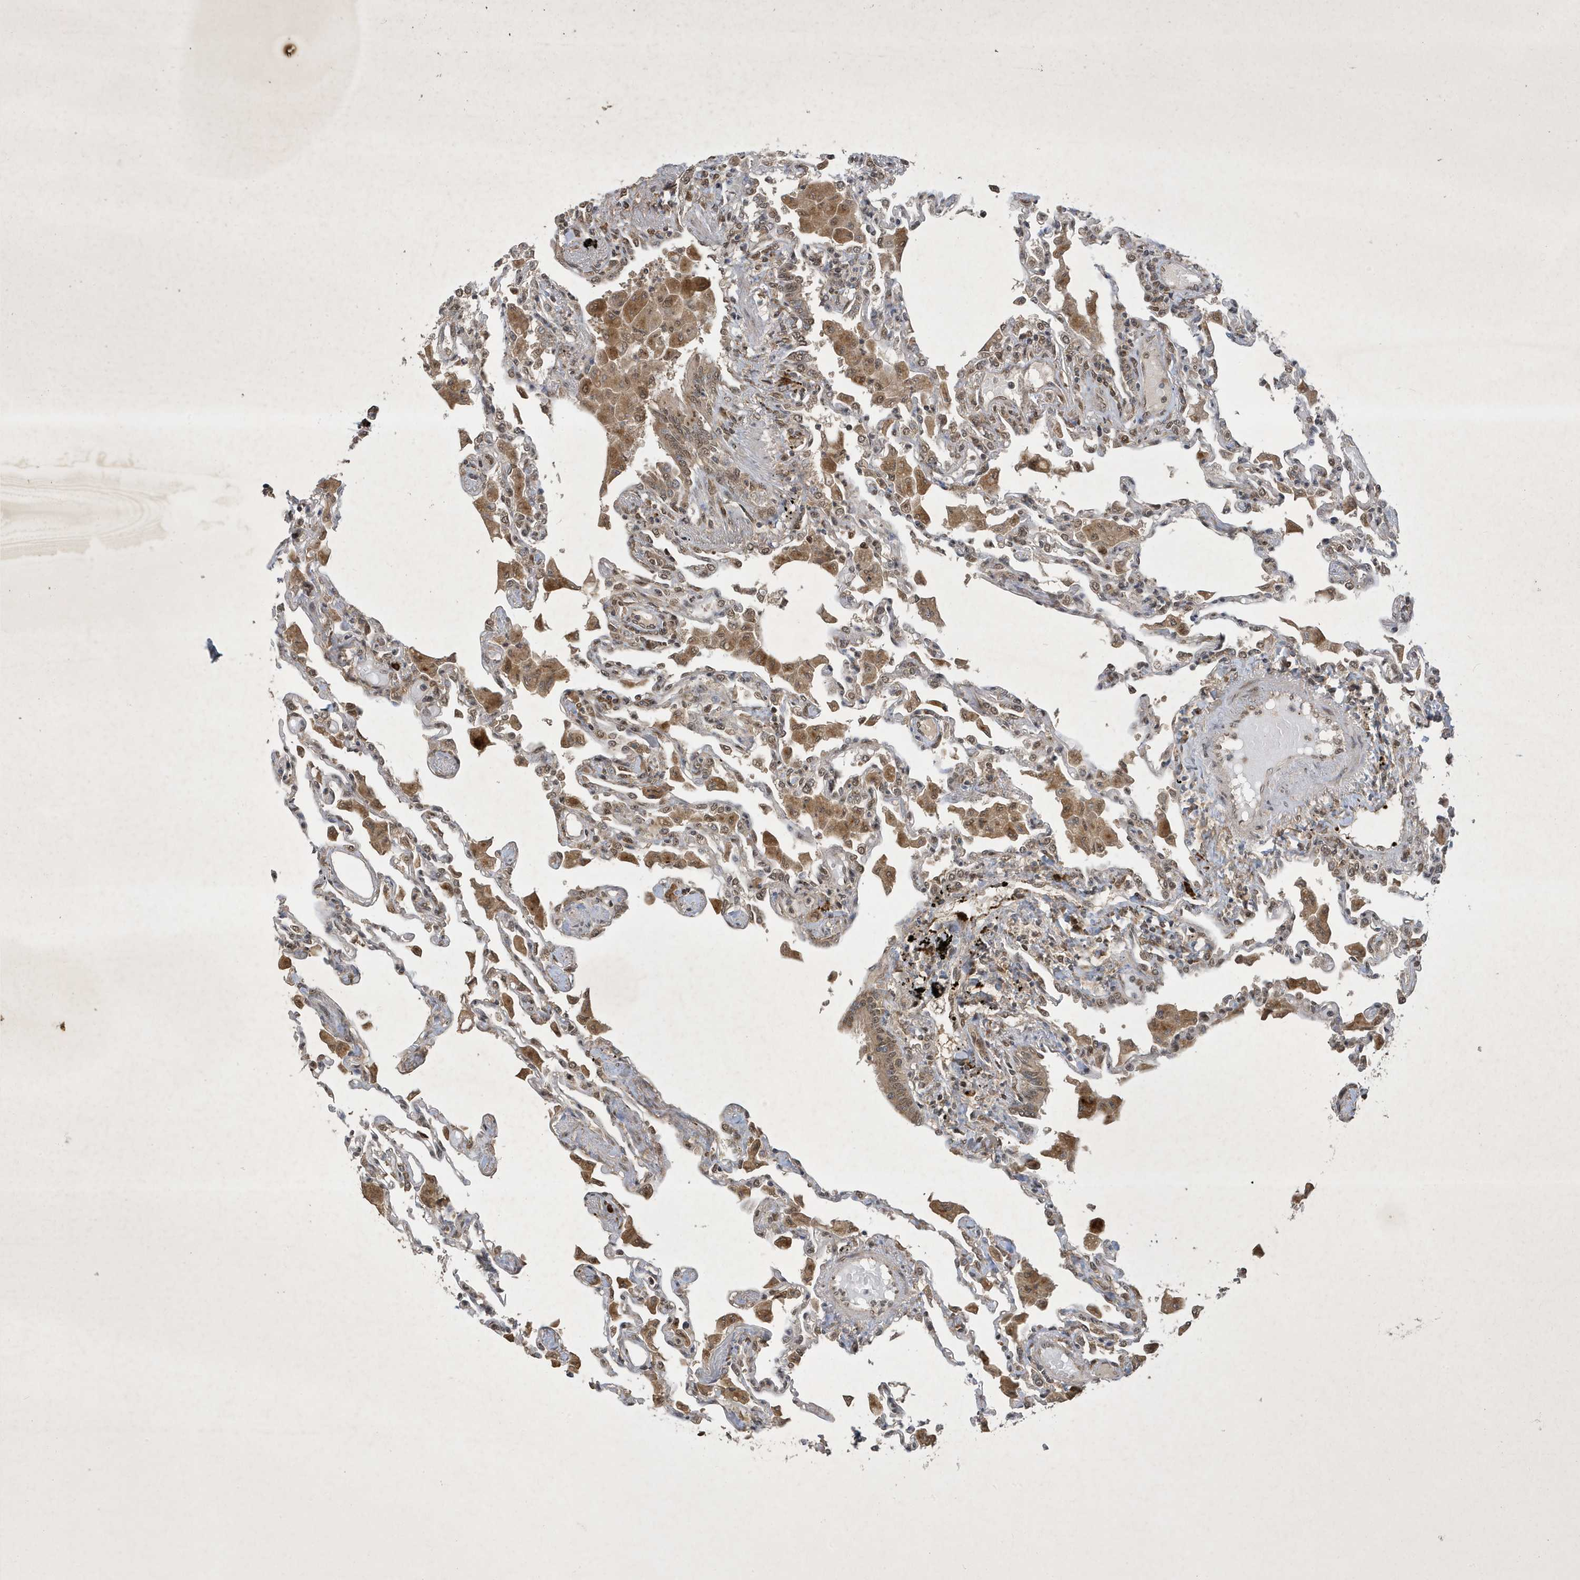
{"staining": {"intensity": "moderate", "quantity": "25%-75%", "location": "cytoplasmic/membranous,nuclear"}, "tissue": "lung", "cell_type": "Alveolar cells", "image_type": "normal", "snomed": [{"axis": "morphology", "description": "Normal tissue, NOS"}, {"axis": "topography", "description": "Bronchus"}, {"axis": "topography", "description": "Lung"}], "caption": "A micrograph showing moderate cytoplasmic/membranous,nuclear expression in approximately 25%-75% of alveolar cells in unremarkable lung, as visualized by brown immunohistochemical staining.", "gene": "STX10", "patient": {"sex": "female", "age": 49}}